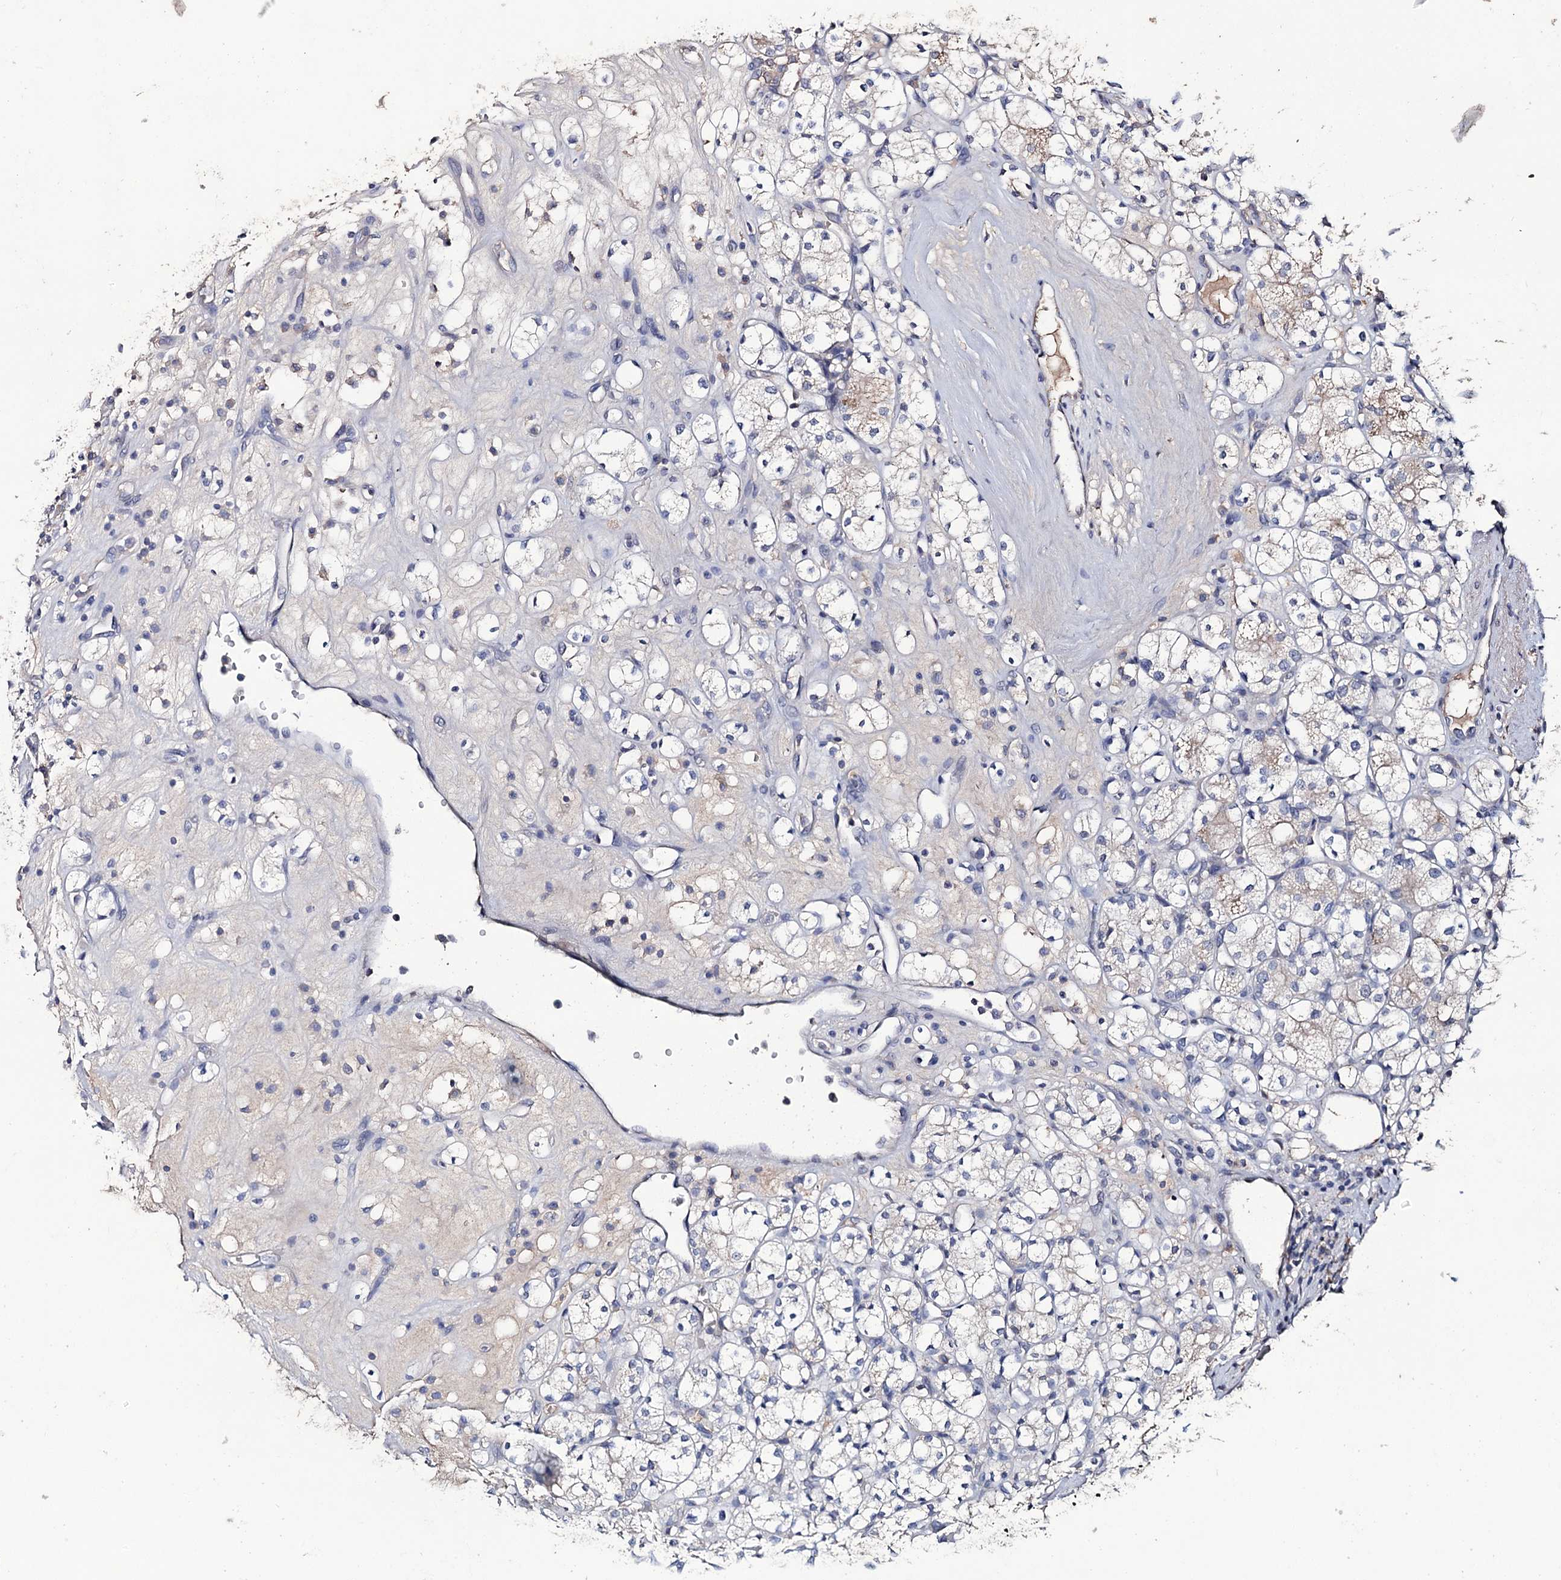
{"staining": {"intensity": "negative", "quantity": "none", "location": "none"}, "tissue": "renal cancer", "cell_type": "Tumor cells", "image_type": "cancer", "snomed": [{"axis": "morphology", "description": "Adenocarcinoma, NOS"}, {"axis": "topography", "description": "Kidney"}], "caption": "This is an immunohistochemistry (IHC) image of renal adenocarcinoma. There is no staining in tumor cells.", "gene": "EPB41L5", "patient": {"sex": "male", "age": 77}}